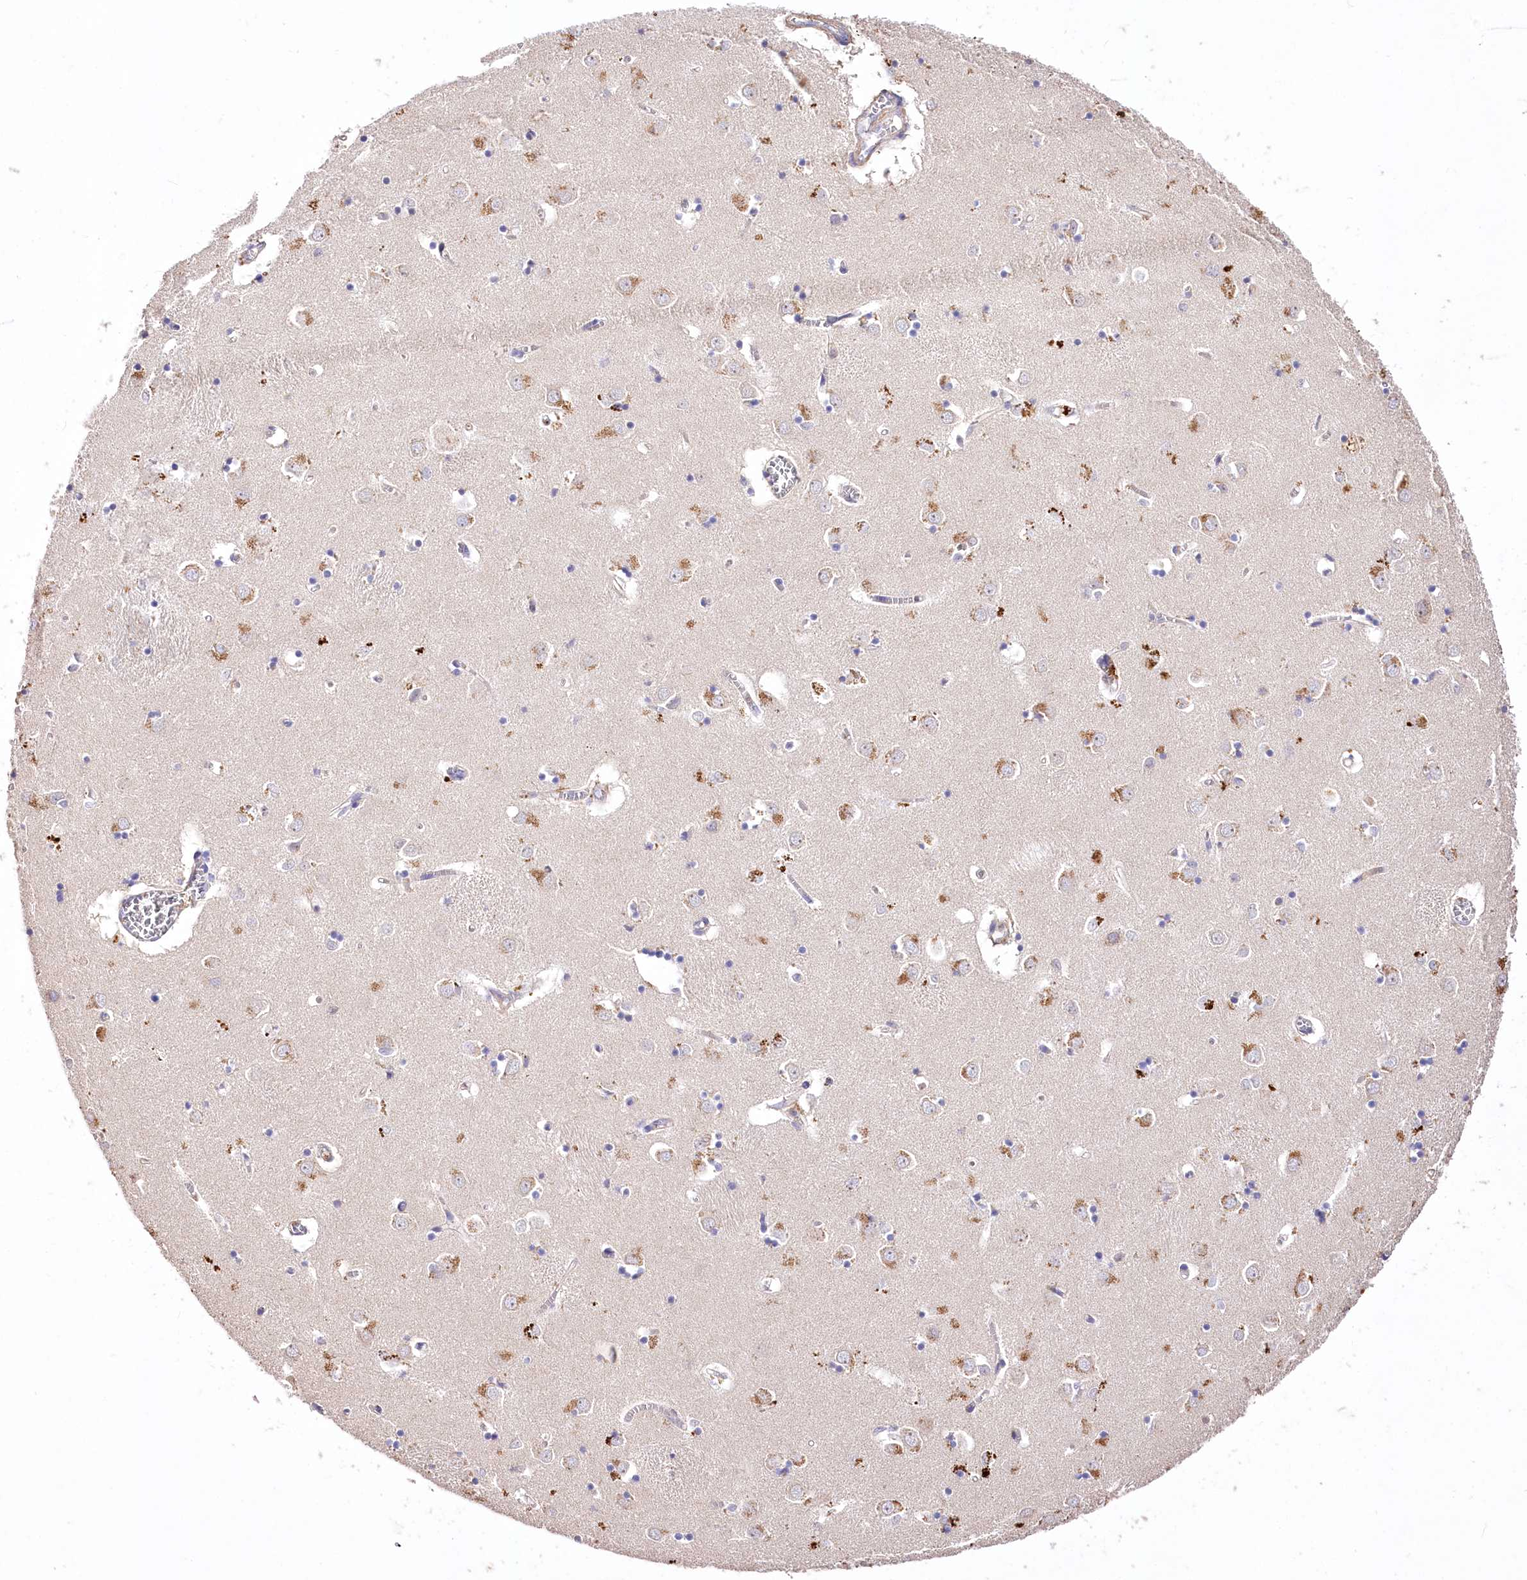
{"staining": {"intensity": "negative", "quantity": "none", "location": "none"}, "tissue": "caudate", "cell_type": "Glial cells", "image_type": "normal", "snomed": [{"axis": "morphology", "description": "Normal tissue, NOS"}, {"axis": "topography", "description": "Lateral ventricle wall"}], "caption": "A histopathology image of caudate stained for a protein shows no brown staining in glial cells. (DAB immunohistochemistry with hematoxylin counter stain).", "gene": "PCYOX1L", "patient": {"sex": "male", "age": 70}}